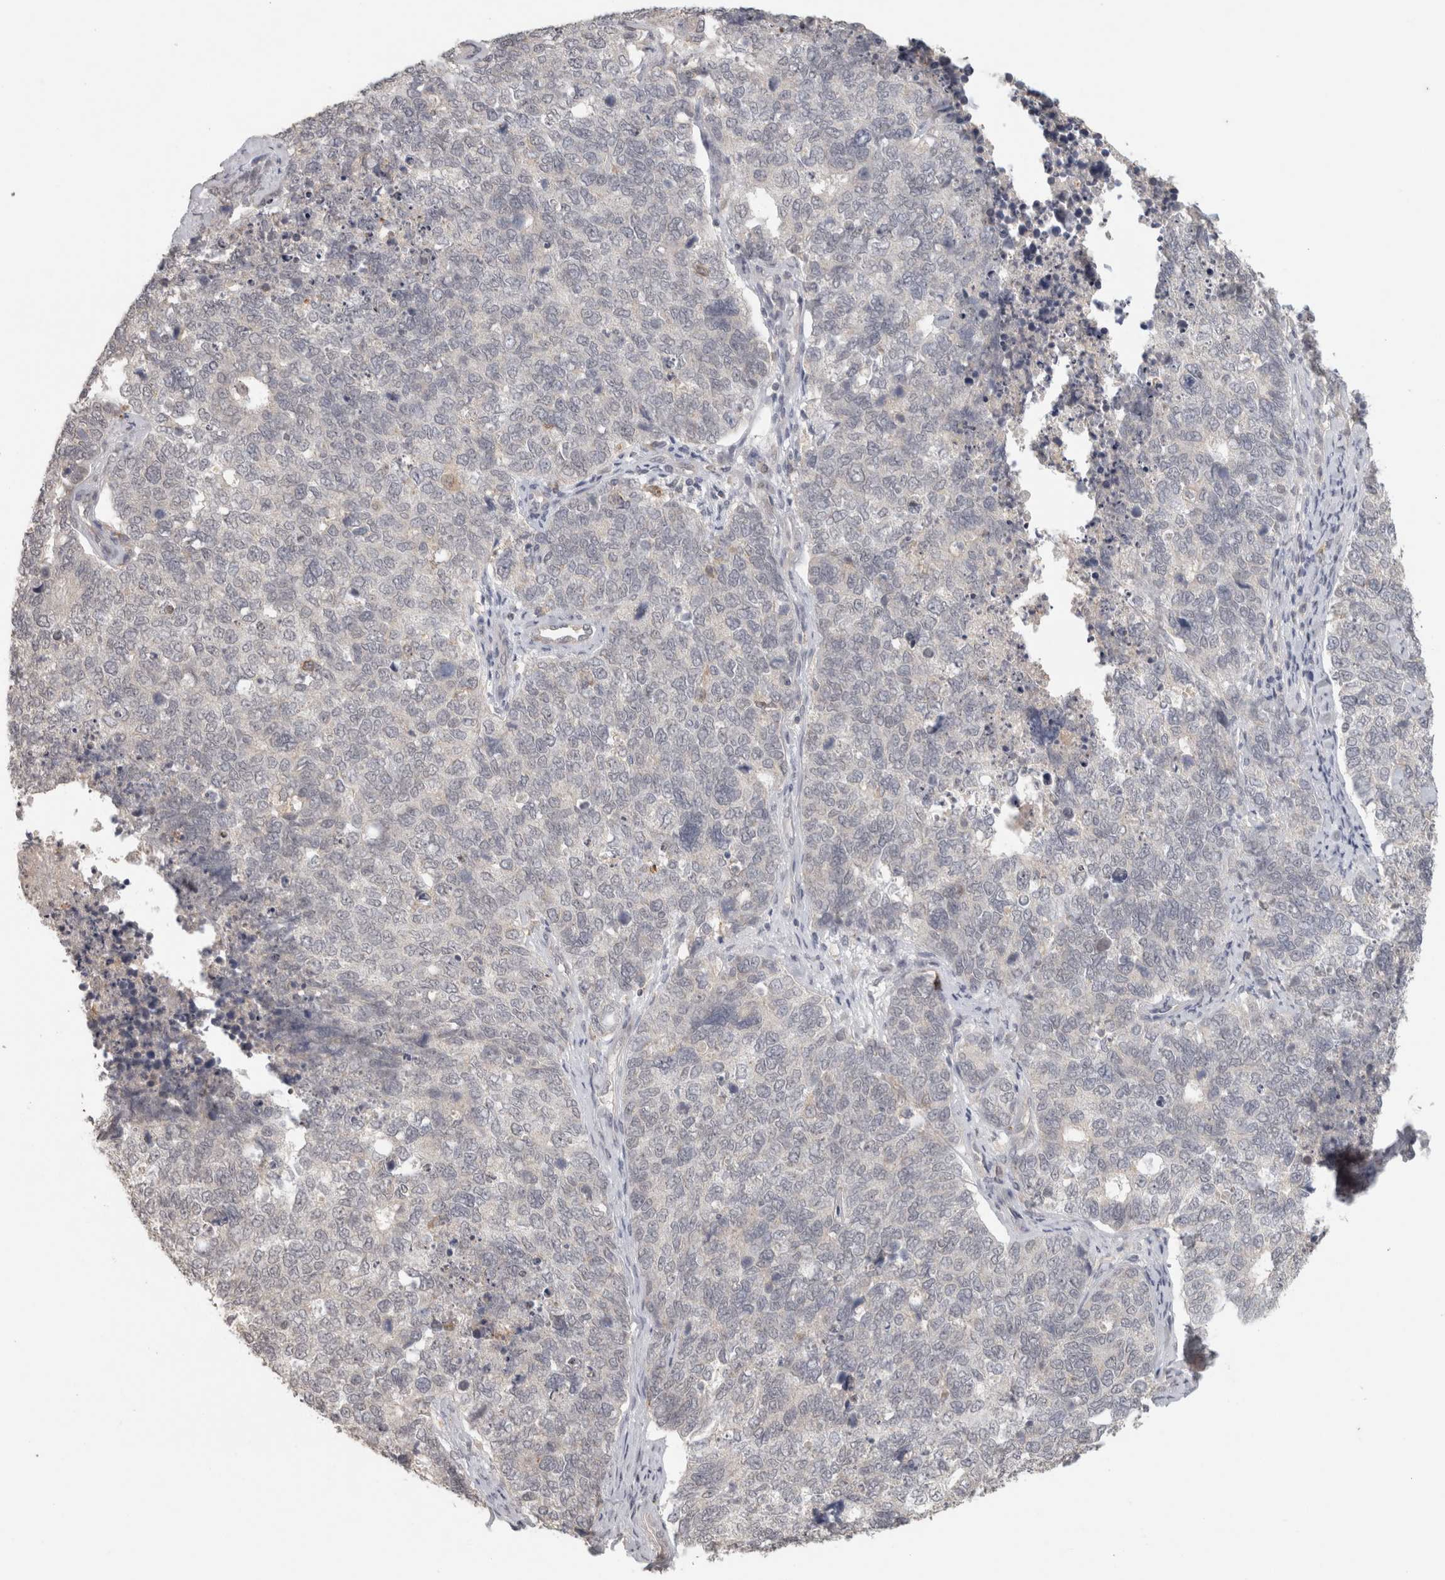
{"staining": {"intensity": "negative", "quantity": "none", "location": "none"}, "tissue": "cervical cancer", "cell_type": "Tumor cells", "image_type": "cancer", "snomed": [{"axis": "morphology", "description": "Squamous cell carcinoma, NOS"}, {"axis": "topography", "description": "Cervix"}], "caption": "Immunohistochemistry of human cervical squamous cell carcinoma shows no expression in tumor cells.", "gene": "HAVCR2", "patient": {"sex": "female", "age": 63}}